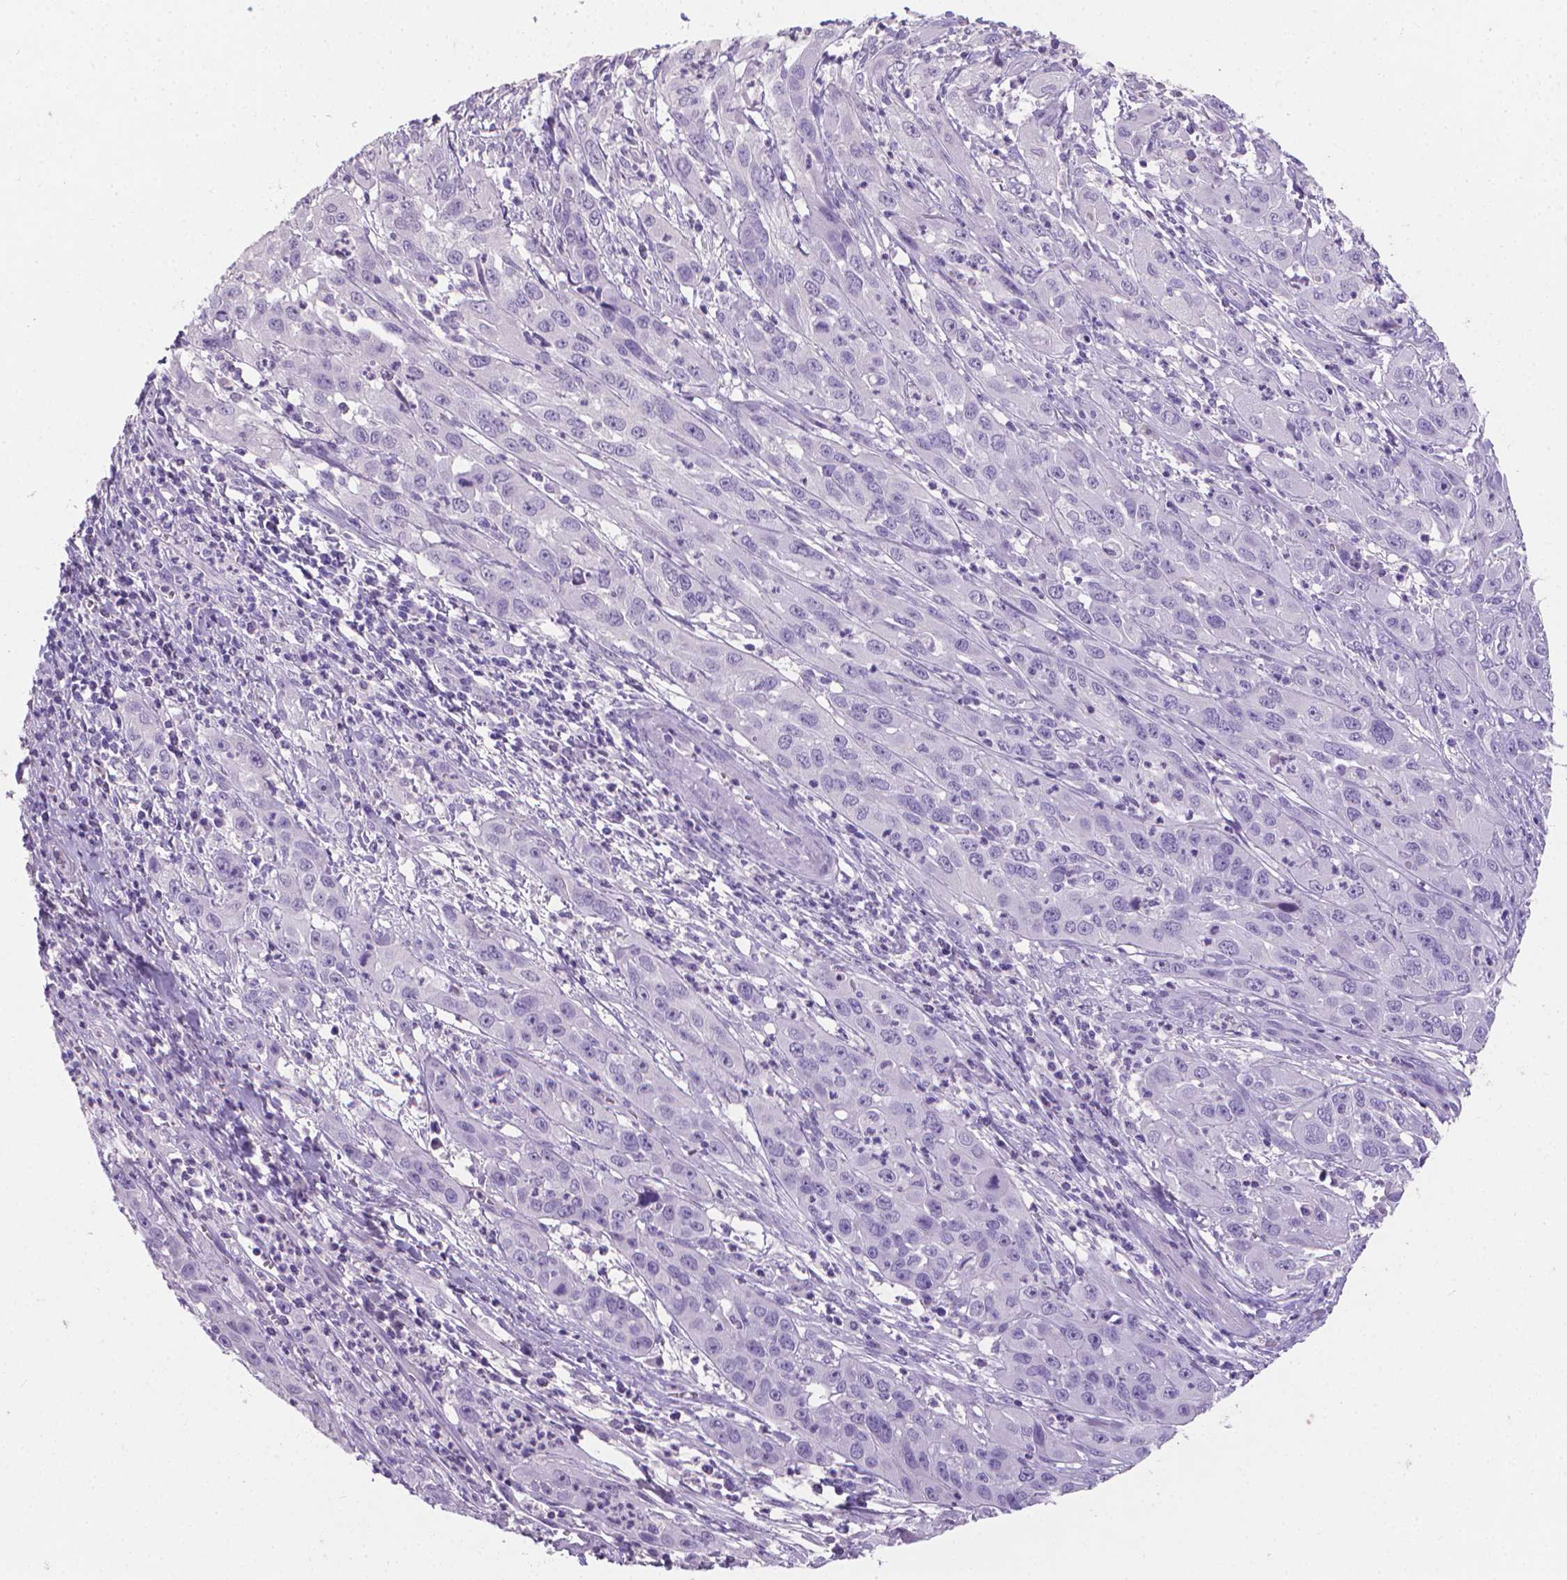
{"staining": {"intensity": "negative", "quantity": "none", "location": "none"}, "tissue": "cervical cancer", "cell_type": "Tumor cells", "image_type": "cancer", "snomed": [{"axis": "morphology", "description": "Squamous cell carcinoma, NOS"}, {"axis": "topography", "description": "Cervix"}], "caption": "DAB immunohistochemical staining of squamous cell carcinoma (cervical) shows no significant positivity in tumor cells.", "gene": "XPNPEP2", "patient": {"sex": "female", "age": 32}}